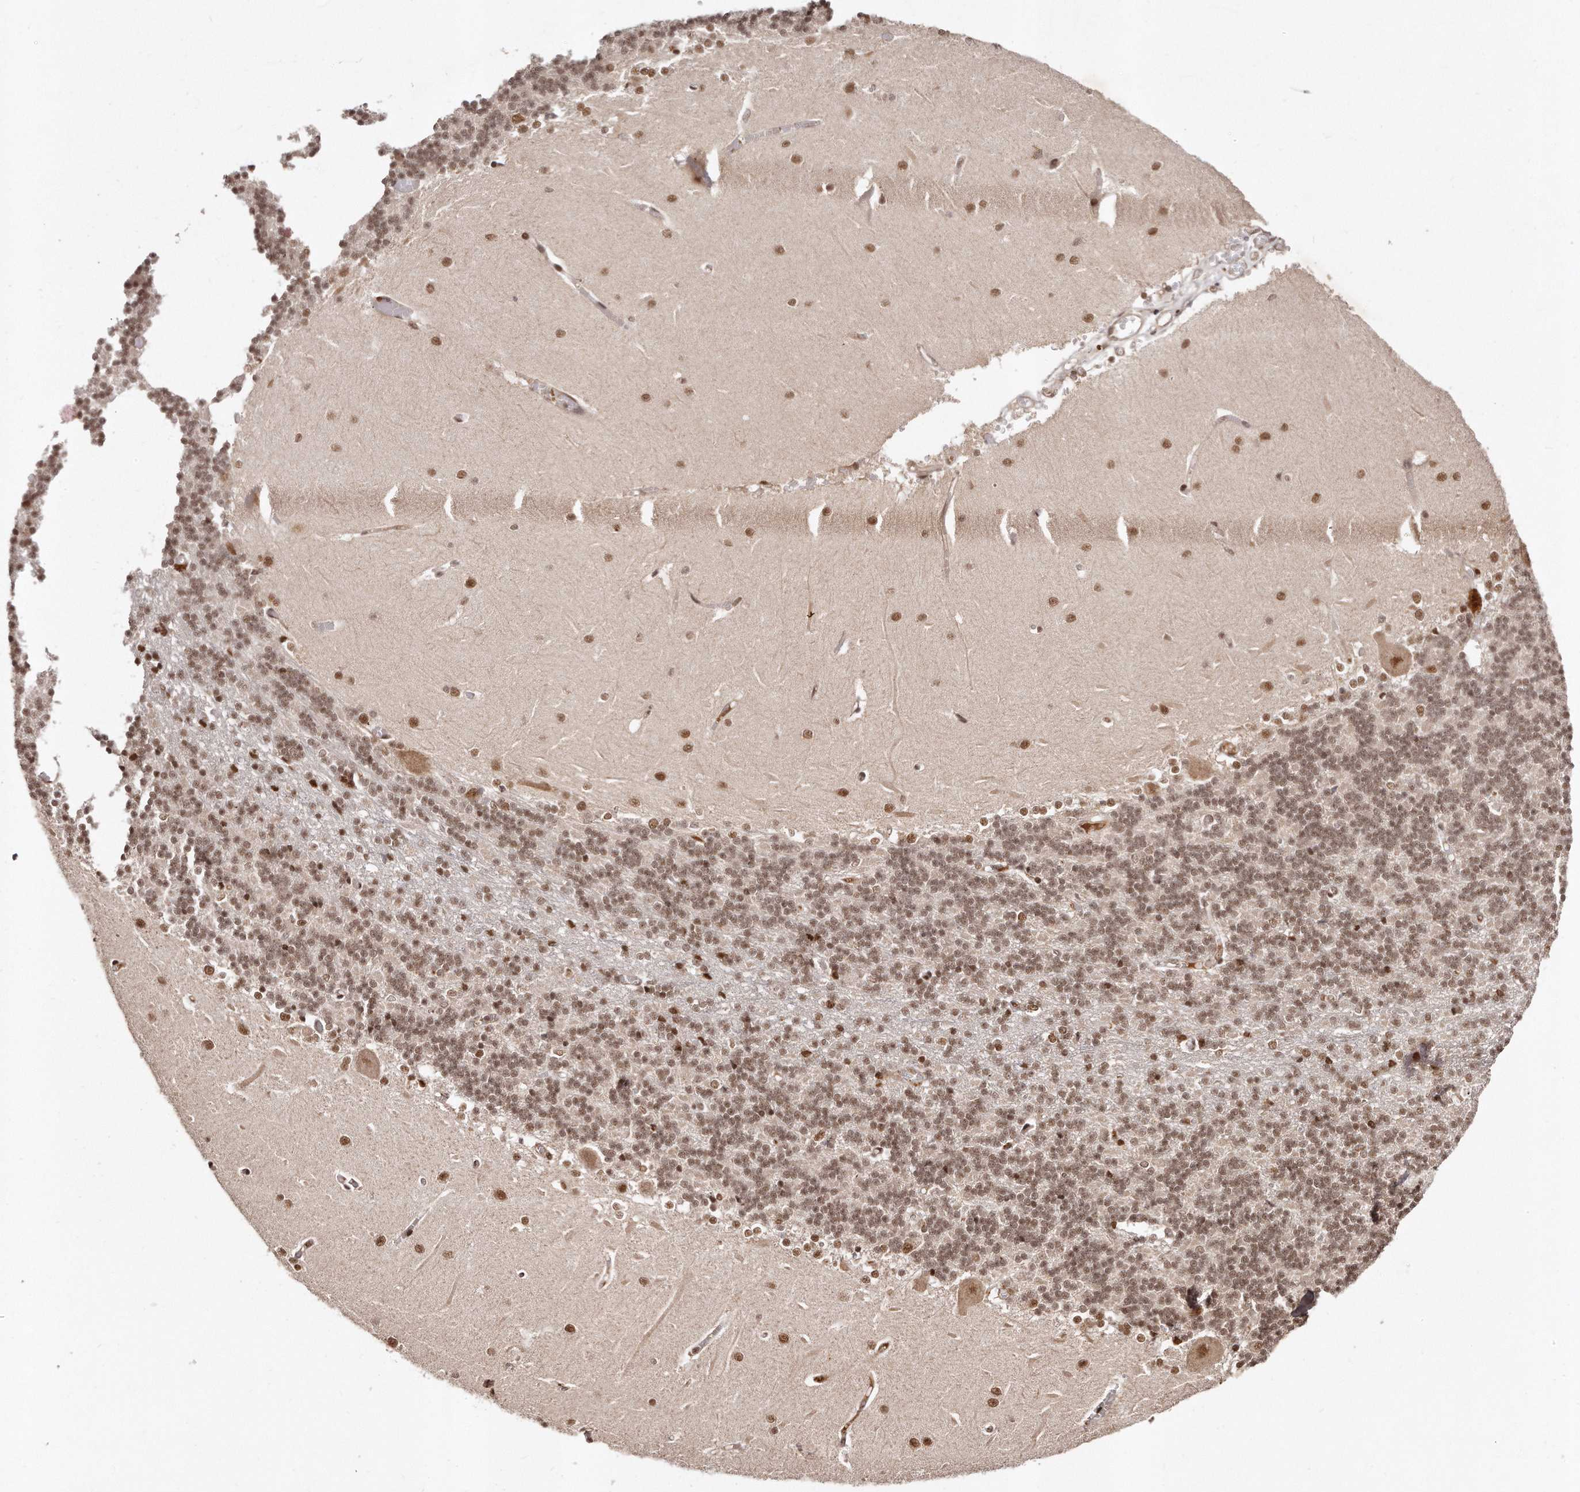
{"staining": {"intensity": "moderate", "quantity": ">75%", "location": "nuclear"}, "tissue": "cerebellum", "cell_type": "Cells in granular layer", "image_type": "normal", "snomed": [{"axis": "morphology", "description": "Normal tissue, NOS"}, {"axis": "topography", "description": "Cerebellum"}], "caption": "IHC of unremarkable cerebellum shows medium levels of moderate nuclear positivity in approximately >75% of cells in granular layer. (Stains: DAB (3,3'-diaminobenzidine) in brown, nuclei in blue, Microscopy: brightfield microscopy at high magnification).", "gene": "SOX4", "patient": {"sex": "male", "age": 37}}